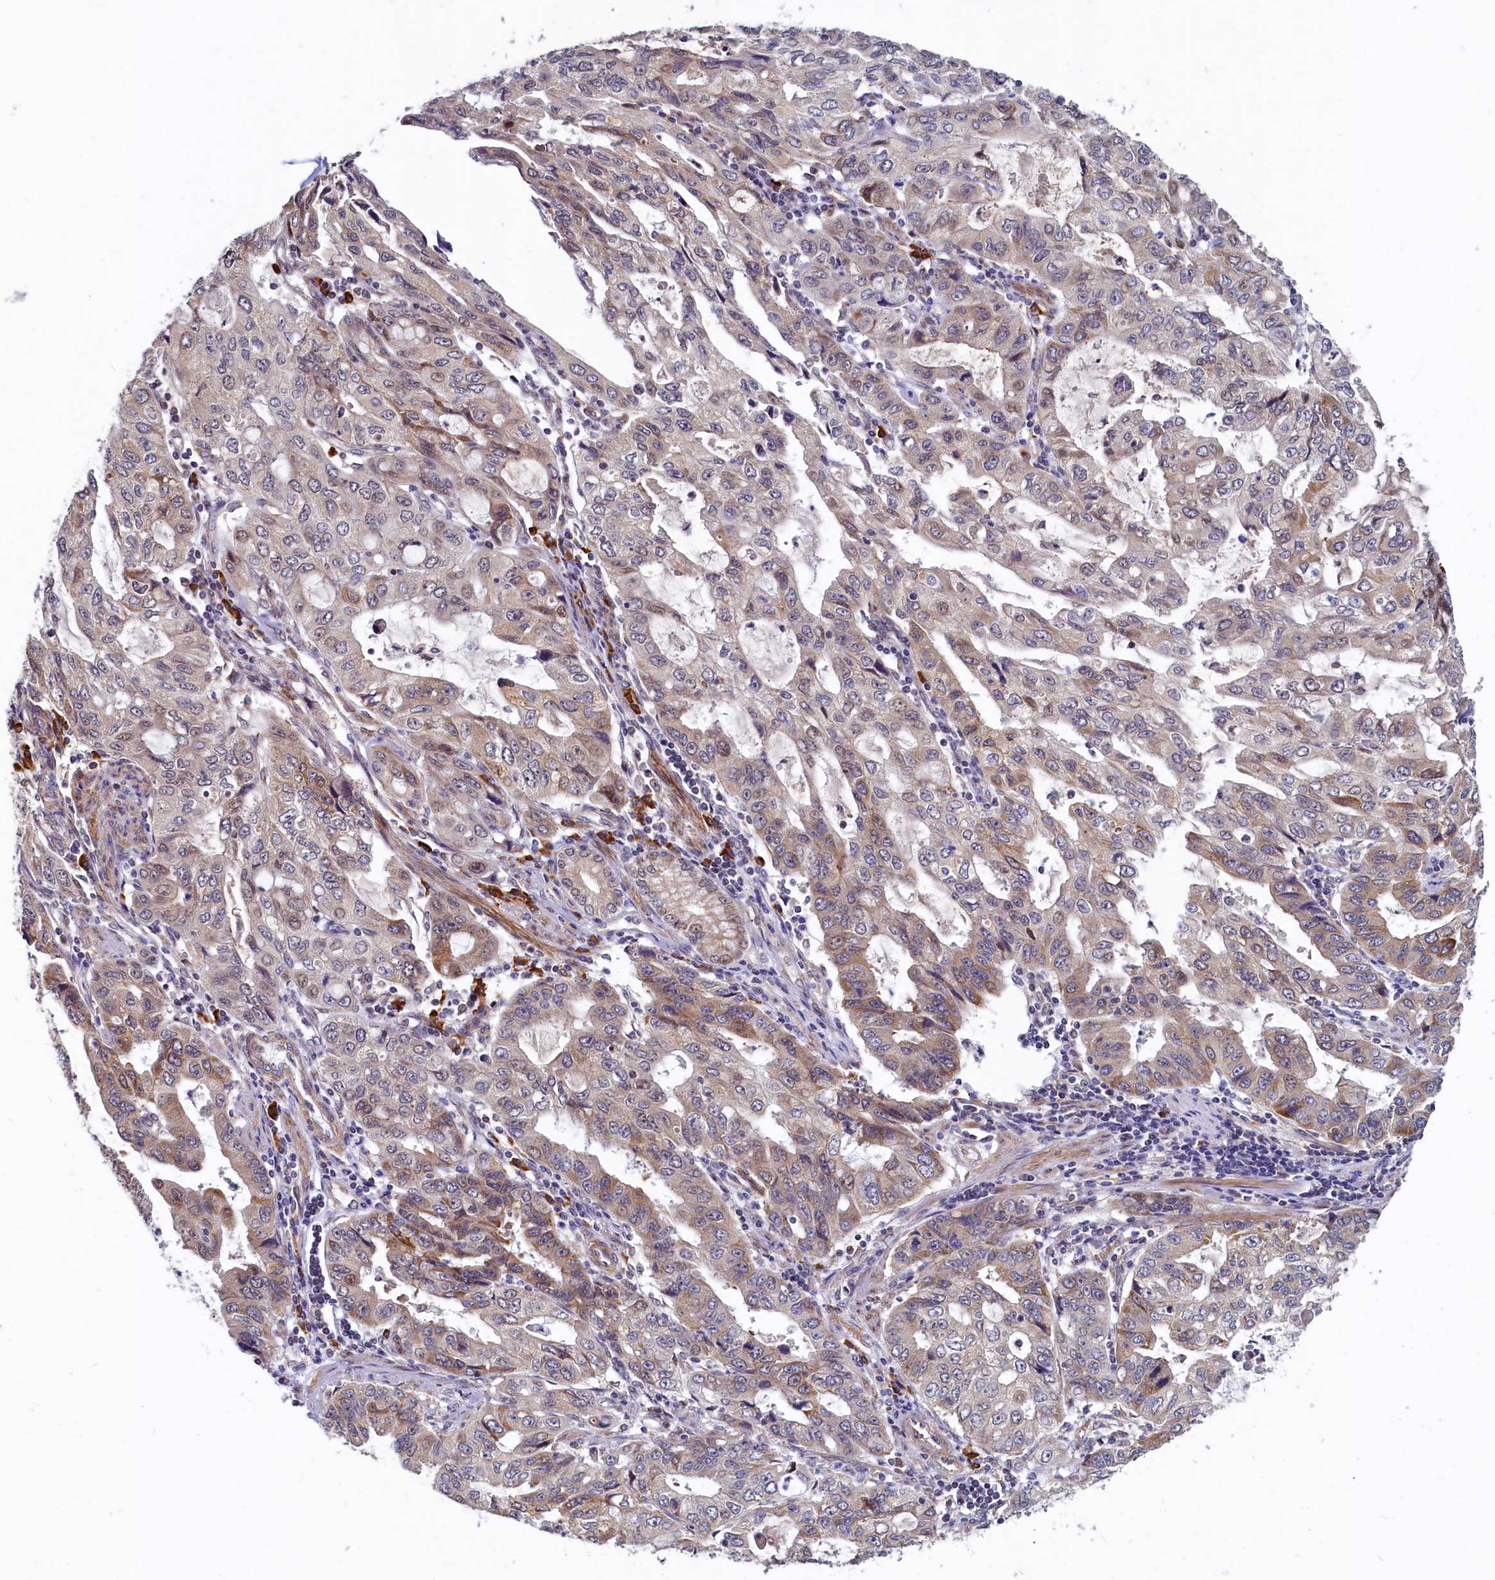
{"staining": {"intensity": "moderate", "quantity": "<25%", "location": "cytoplasmic/membranous"}, "tissue": "stomach cancer", "cell_type": "Tumor cells", "image_type": "cancer", "snomed": [{"axis": "morphology", "description": "Adenocarcinoma, NOS"}, {"axis": "topography", "description": "Stomach, upper"}], "caption": "Moderate cytoplasmic/membranous staining is present in approximately <25% of tumor cells in stomach cancer.", "gene": "SLC16A14", "patient": {"sex": "female", "age": 52}}